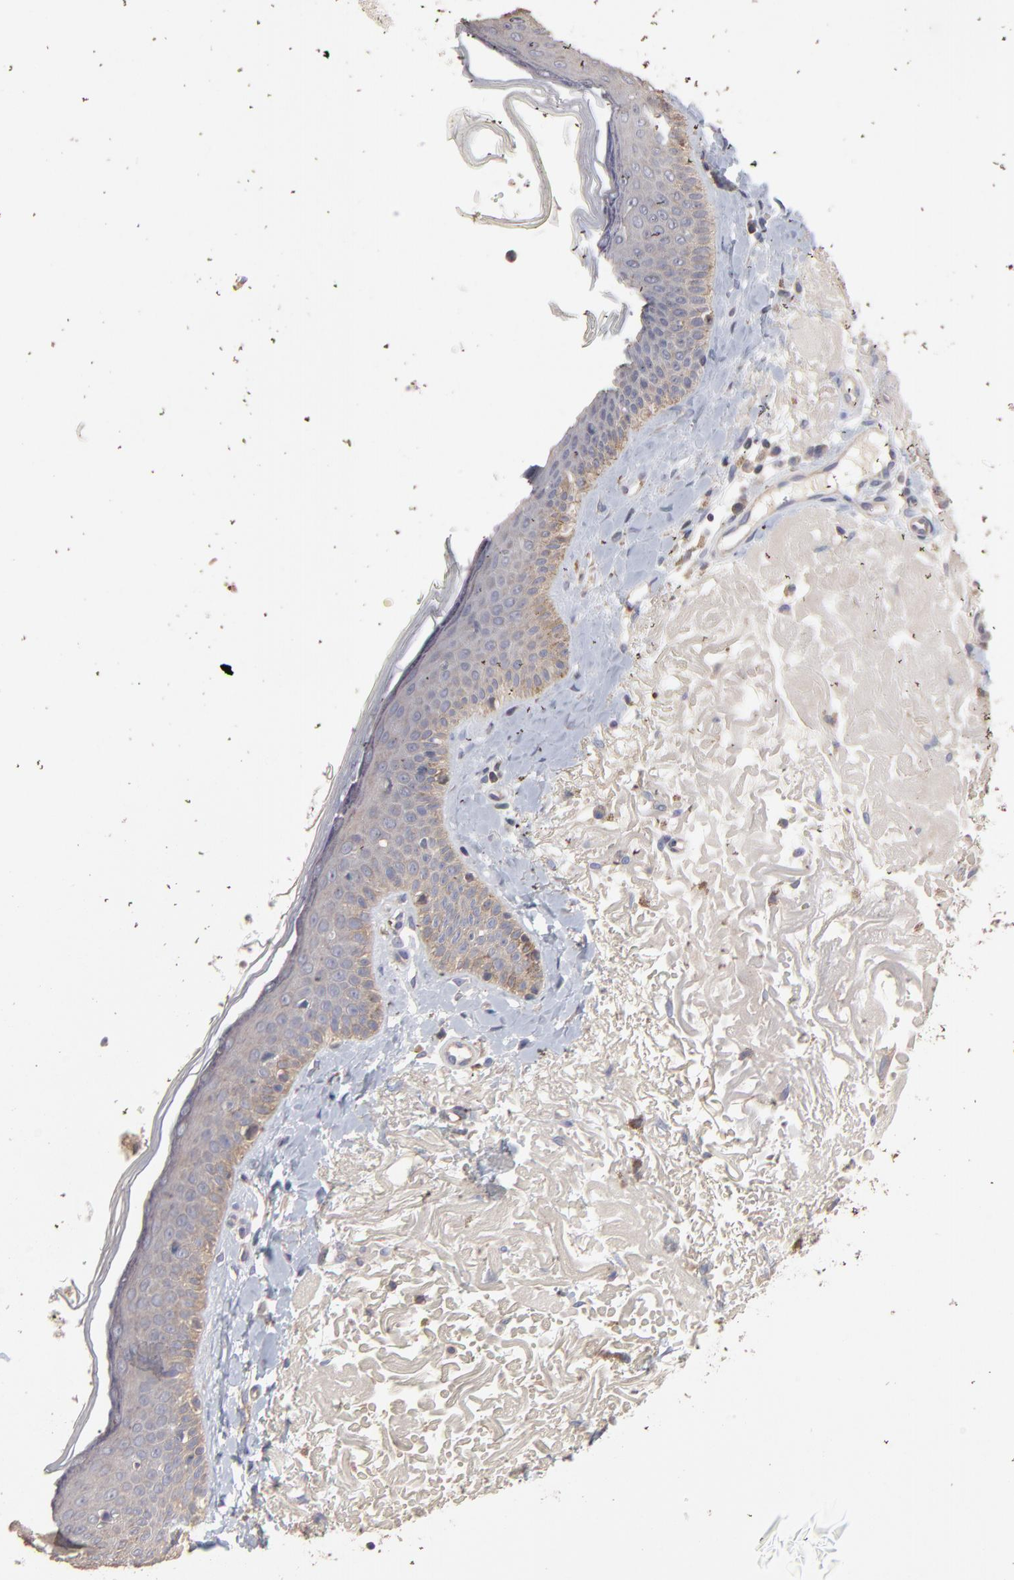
{"staining": {"intensity": "weak", "quantity": ">75%", "location": "cytoplasmic/membranous"}, "tissue": "skin cancer", "cell_type": "Tumor cells", "image_type": "cancer", "snomed": [{"axis": "morphology", "description": "Basal cell carcinoma"}, {"axis": "topography", "description": "Skin"}], "caption": "Brown immunohistochemical staining in skin basal cell carcinoma demonstrates weak cytoplasmic/membranous staining in about >75% of tumor cells. (DAB (3,3'-diaminobenzidine) IHC with brightfield microscopy, high magnification).", "gene": "TANGO2", "patient": {"sex": "male", "age": 74}}